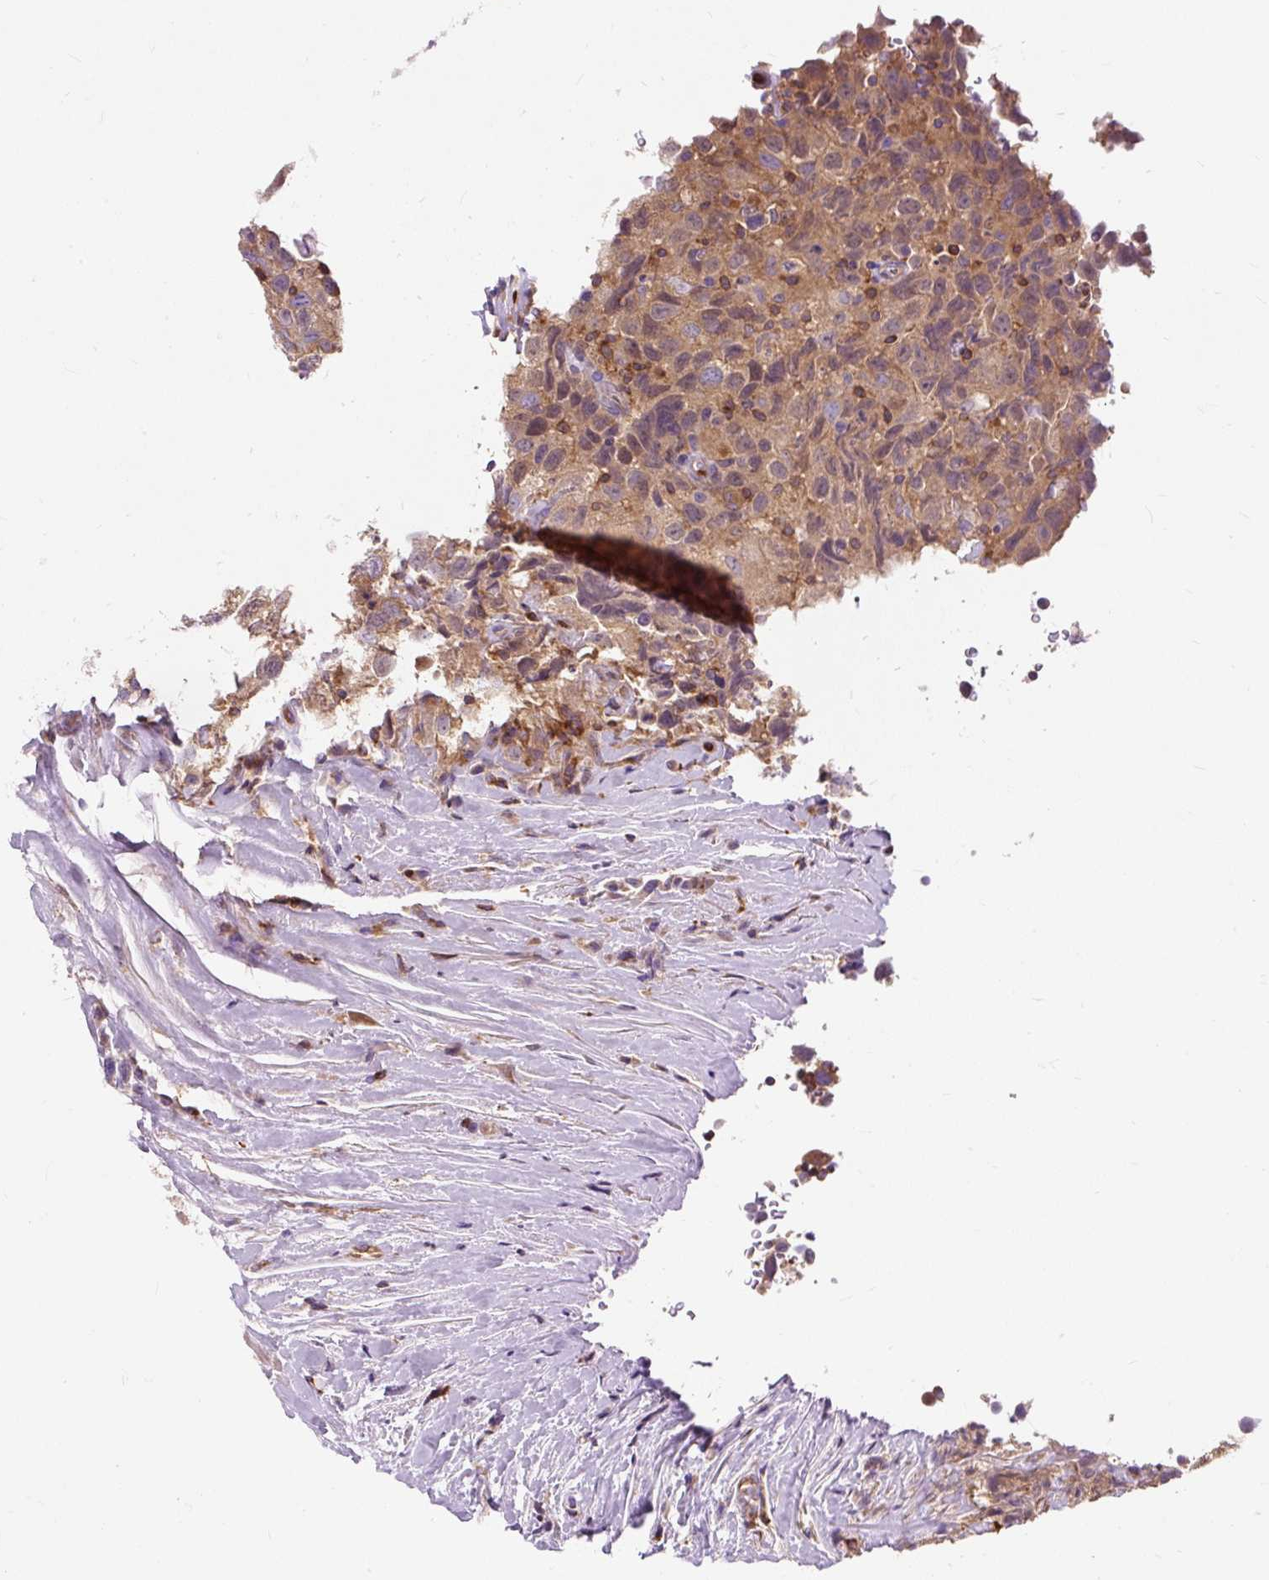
{"staining": {"intensity": "moderate", "quantity": ">75%", "location": "cytoplasmic/membranous"}, "tissue": "testis cancer", "cell_type": "Tumor cells", "image_type": "cancer", "snomed": [{"axis": "morphology", "description": "Seminoma, NOS"}, {"axis": "topography", "description": "Testis"}], "caption": "This image displays testis cancer stained with immunohistochemistry to label a protein in brown. The cytoplasmic/membranous of tumor cells show moderate positivity for the protein. Nuclei are counter-stained blue.", "gene": "CISD3", "patient": {"sex": "male", "age": 41}}